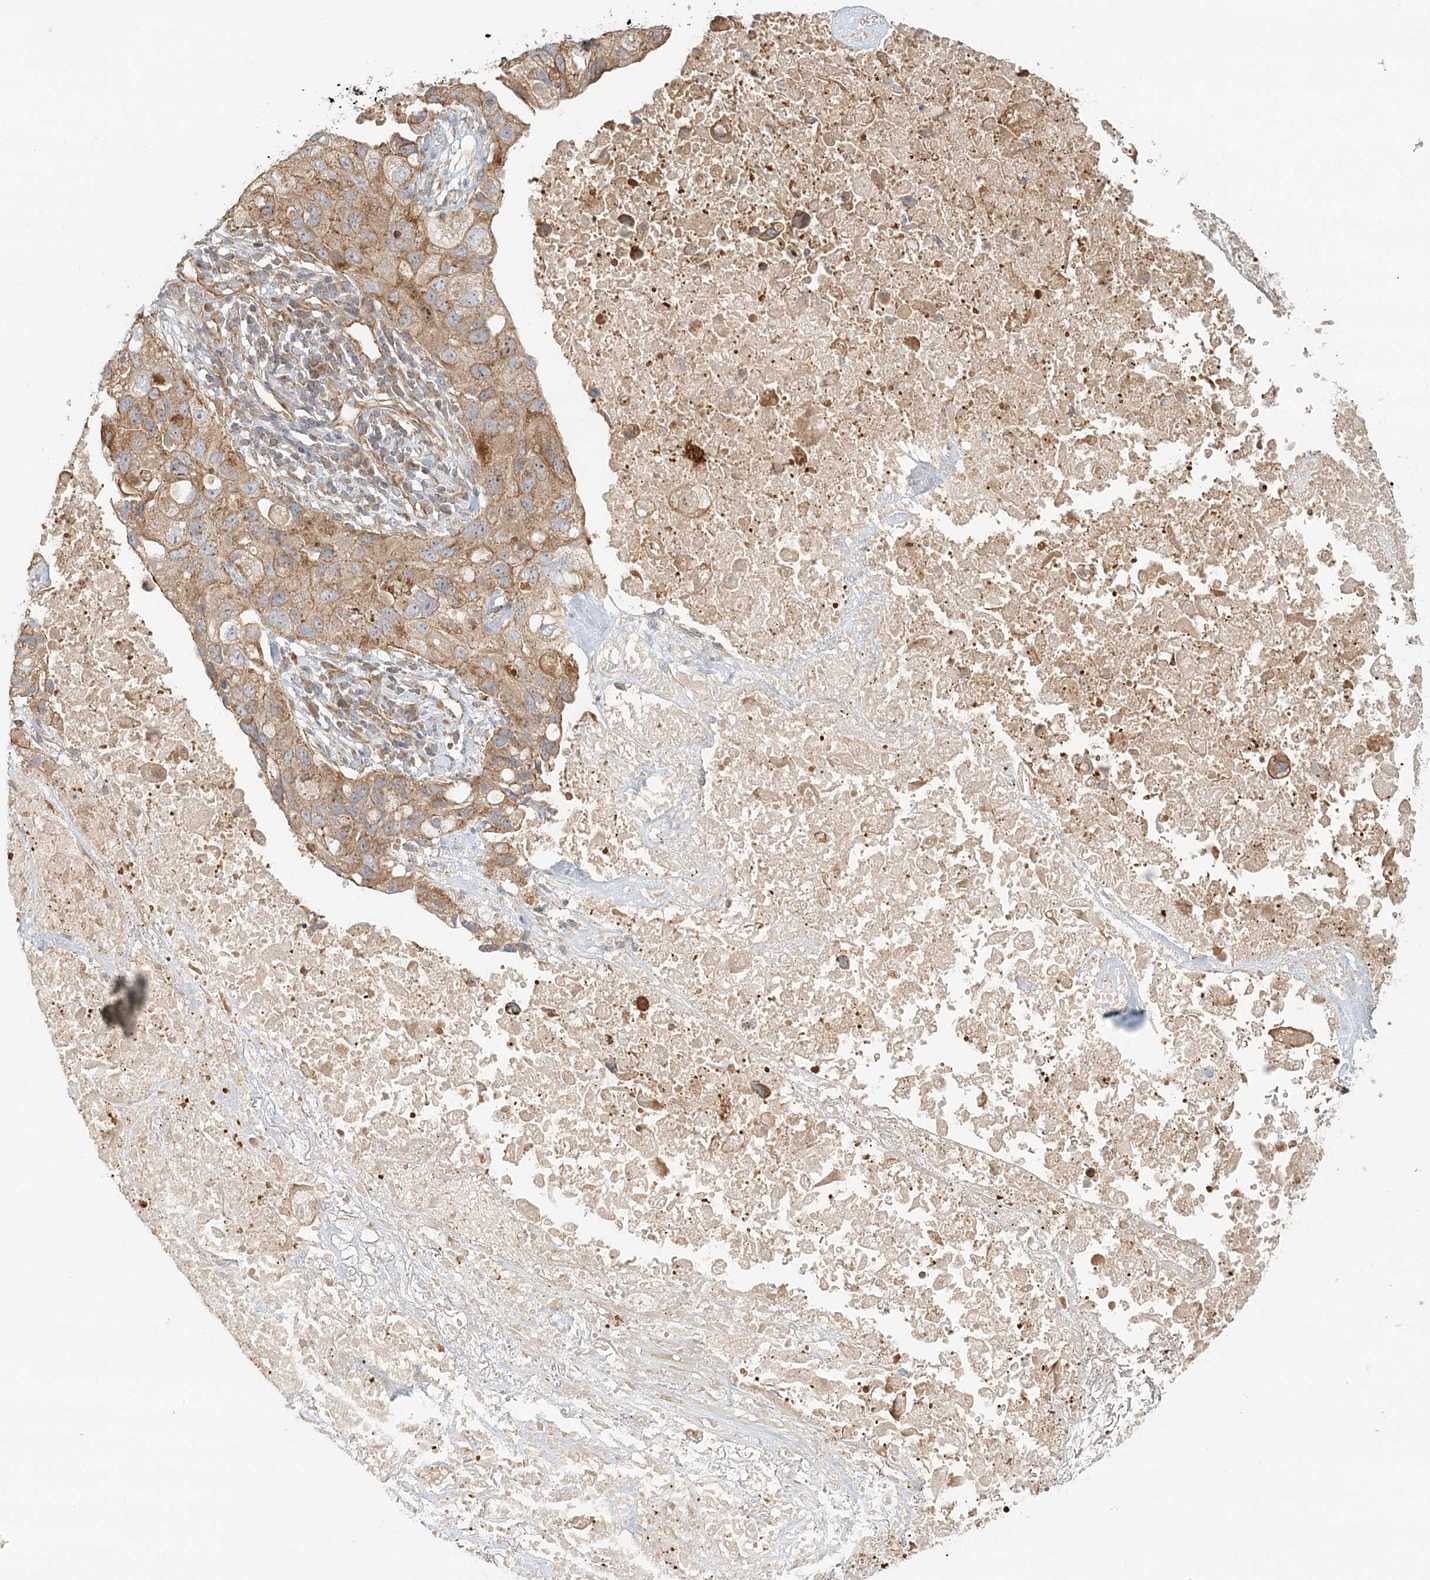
{"staining": {"intensity": "moderate", "quantity": ">75%", "location": "cytoplasmic/membranous"}, "tissue": "lung cancer", "cell_type": "Tumor cells", "image_type": "cancer", "snomed": [{"axis": "morphology", "description": "Squamous cell carcinoma, NOS"}, {"axis": "topography", "description": "Lung"}], "caption": "Immunohistochemistry (IHC) micrograph of neoplastic tissue: human lung squamous cell carcinoma stained using immunohistochemistry (IHC) demonstrates medium levels of moderate protein expression localized specifically in the cytoplasmic/membranous of tumor cells, appearing as a cytoplasmic/membranous brown color.", "gene": "KIAA0232", "patient": {"sex": "female", "age": 73}}